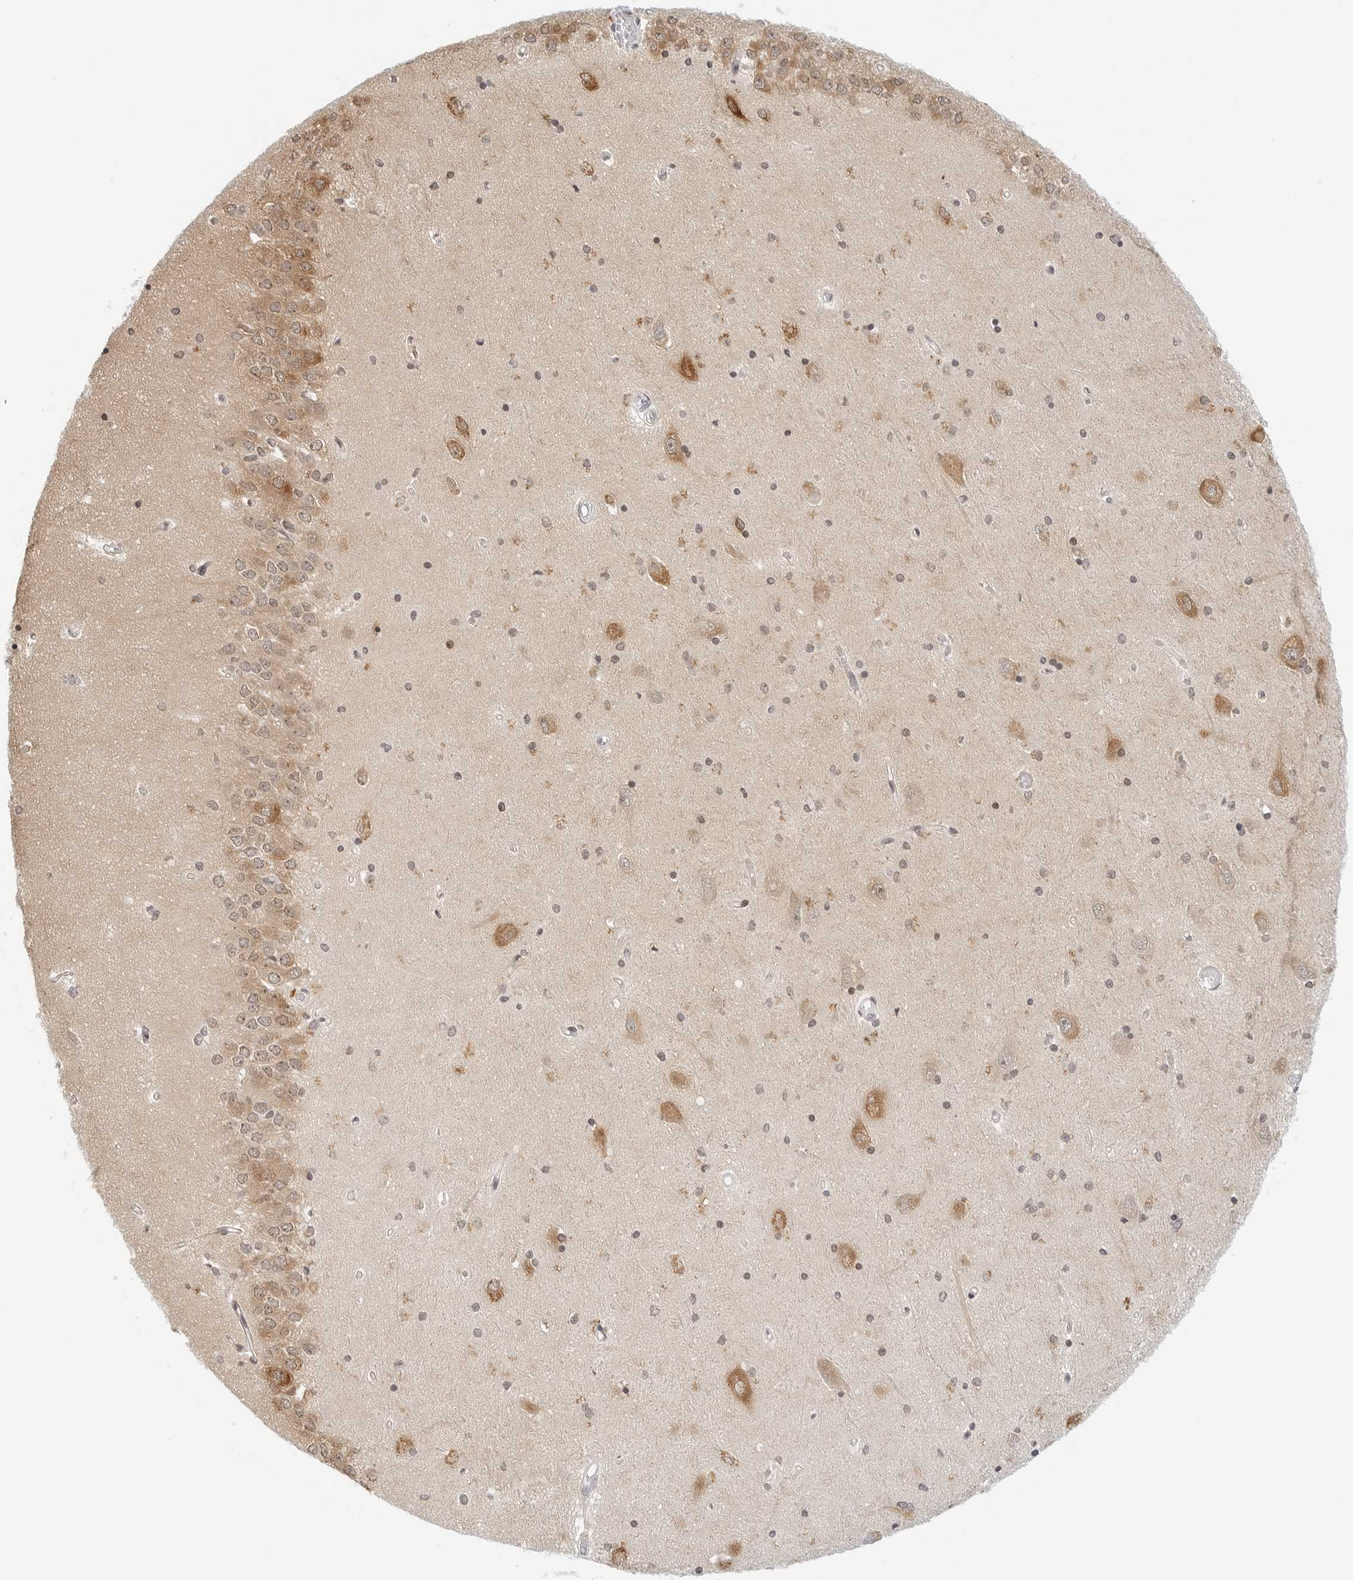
{"staining": {"intensity": "weak", "quantity": "25%-75%", "location": "nuclear"}, "tissue": "hippocampus", "cell_type": "Glial cells", "image_type": "normal", "snomed": [{"axis": "morphology", "description": "Normal tissue, NOS"}, {"axis": "topography", "description": "Hippocampus"}], "caption": "Brown immunohistochemical staining in unremarkable human hippocampus shows weak nuclear staining in approximately 25%-75% of glial cells. The protein of interest is stained brown, and the nuclei are stained in blue (DAB (3,3'-diaminobenzidine) IHC with brightfield microscopy, high magnification).", "gene": "PARP10", "patient": {"sex": "male", "age": 45}}